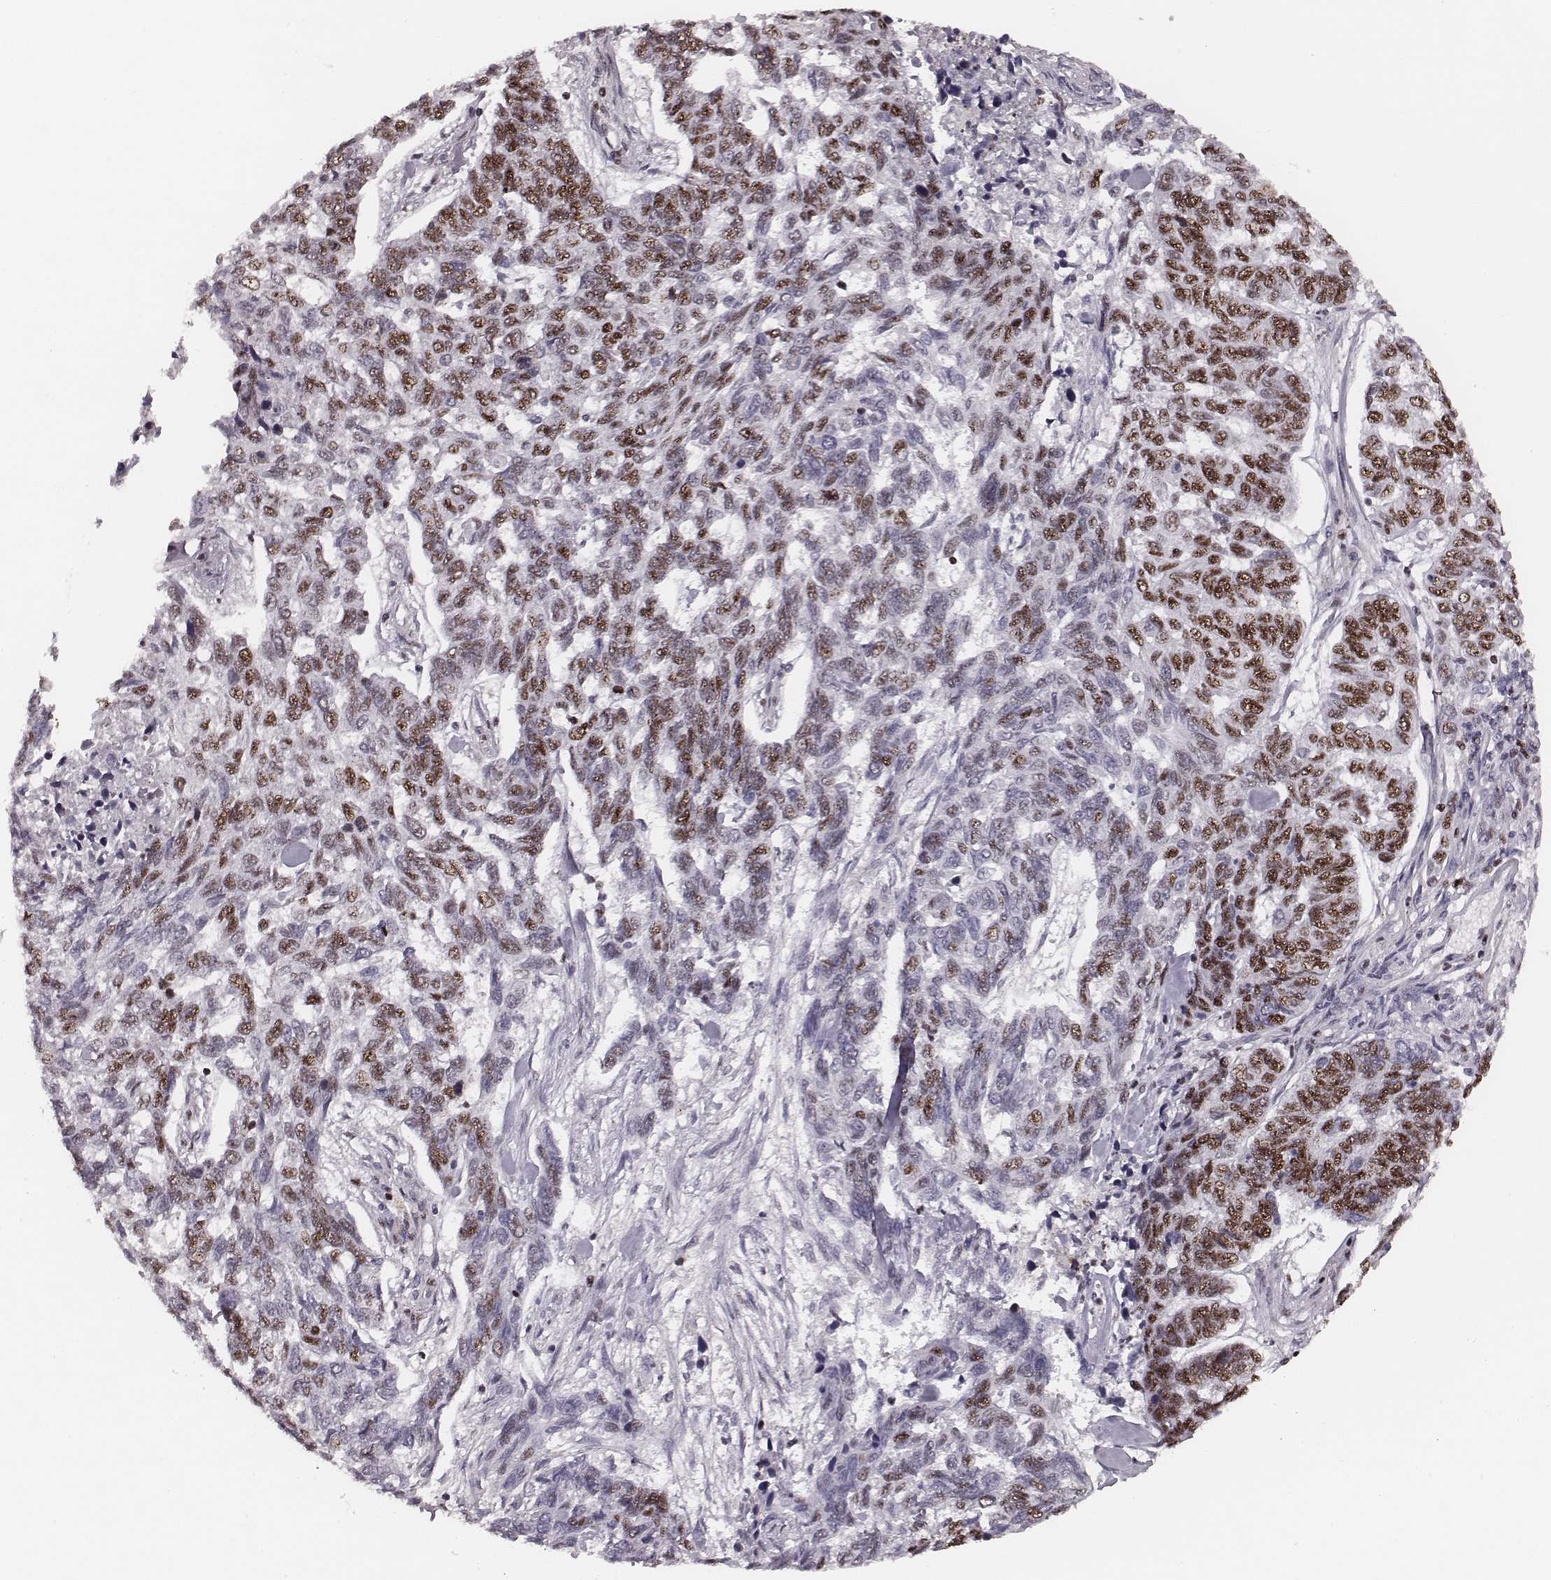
{"staining": {"intensity": "moderate", "quantity": "25%-75%", "location": "nuclear"}, "tissue": "skin cancer", "cell_type": "Tumor cells", "image_type": "cancer", "snomed": [{"axis": "morphology", "description": "Basal cell carcinoma"}, {"axis": "topography", "description": "Skin"}], "caption": "A medium amount of moderate nuclear staining is seen in approximately 25%-75% of tumor cells in skin basal cell carcinoma tissue.", "gene": "LUC7L", "patient": {"sex": "female", "age": 65}}